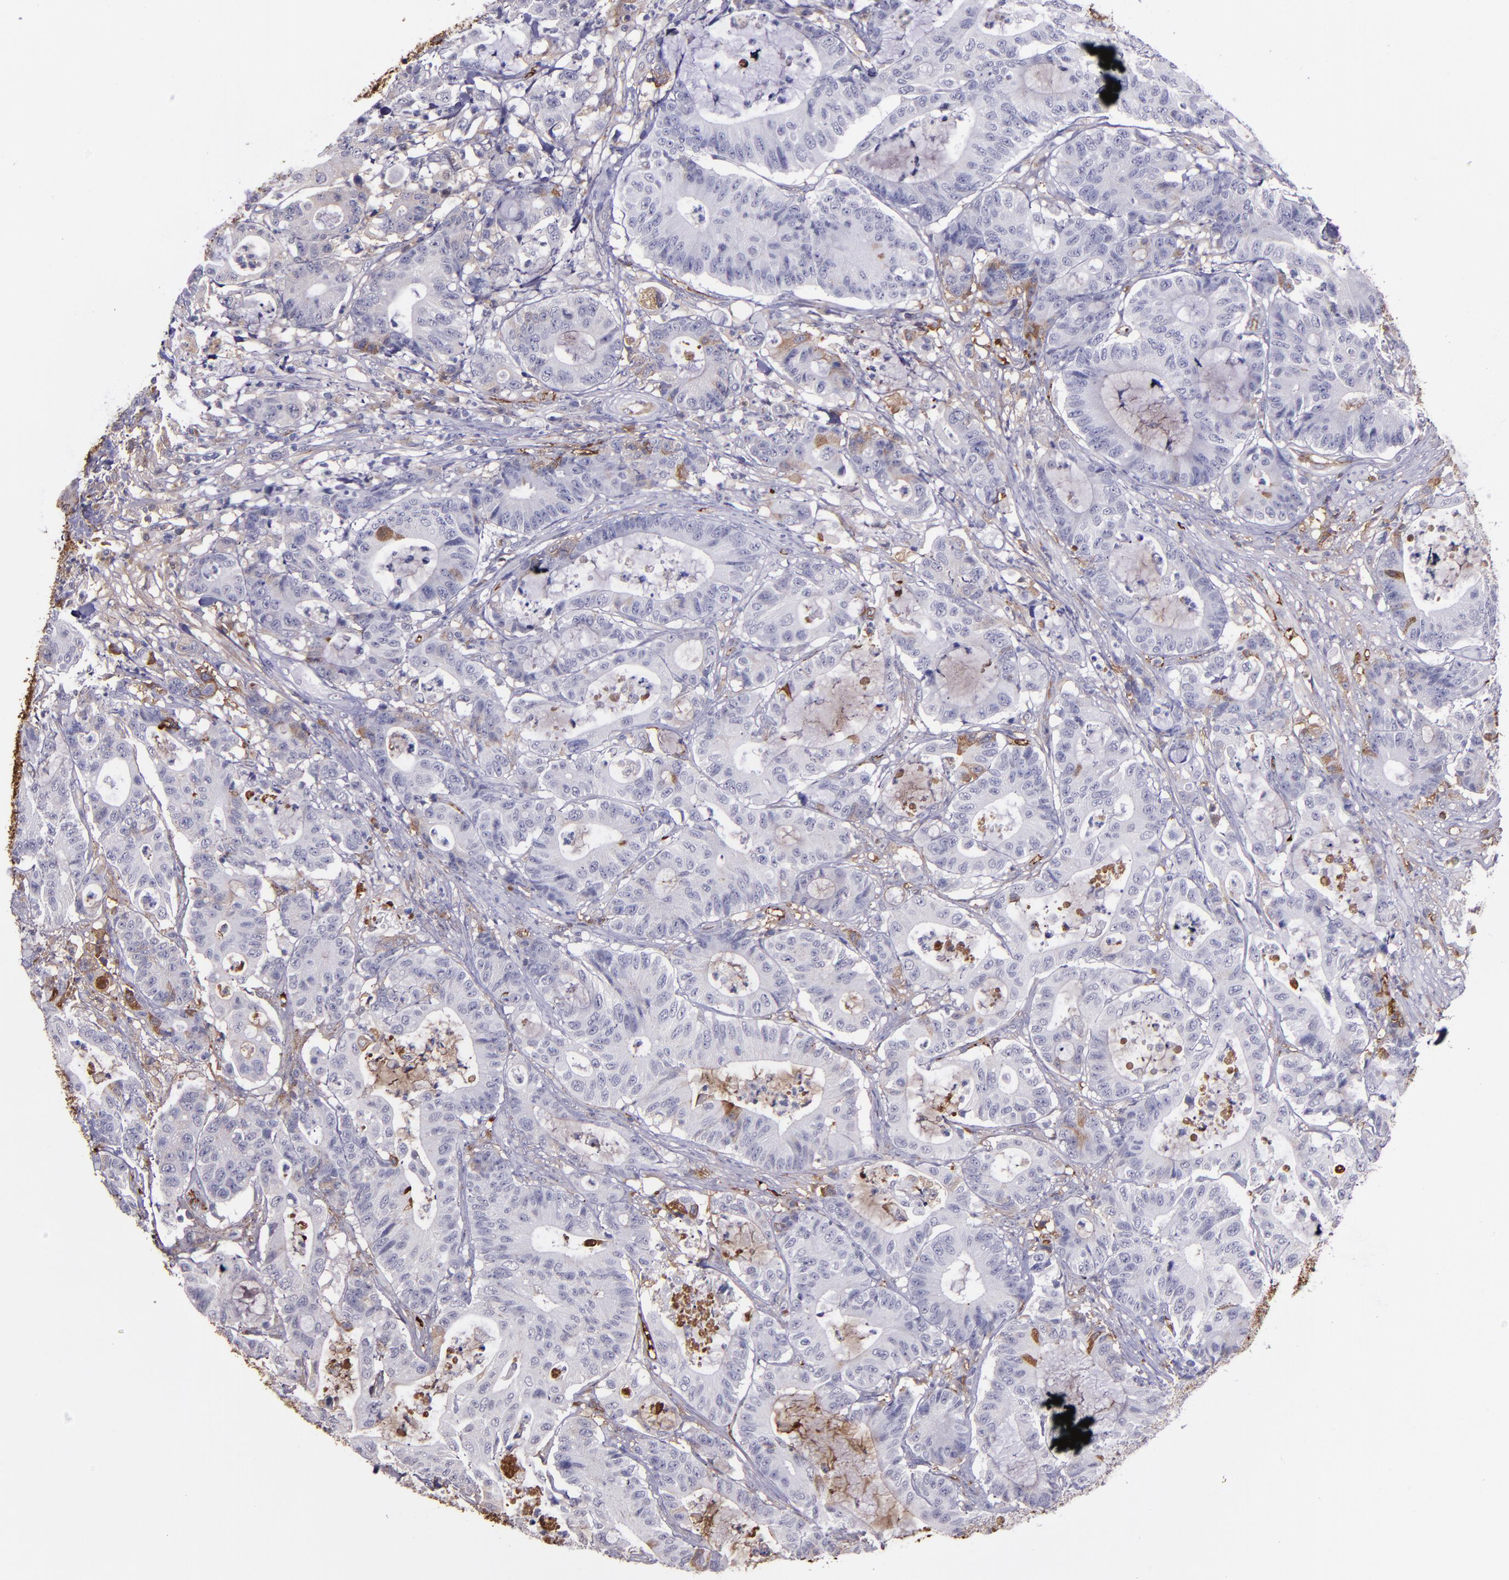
{"staining": {"intensity": "weak", "quantity": "<25%", "location": "cytoplasmic/membranous"}, "tissue": "colorectal cancer", "cell_type": "Tumor cells", "image_type": "cancer", "snomed": [{"axis": "morphology", "description": "Adenocarcinoma, NOS"}, {"axis": "topography", "description": "Colon"}], "caption": "An immunohistochemistry (IHC) photomicrograph of adenocarcinoma (colorectal) is shown. There is no staining in tumor cells of adenocarcinoma (colorectal). Brightfield microscopy of immunohistochemistry stained with DAB (3,3'-diaminobenzidine) (brown) and hematoxylin (blue), captured at high magnification.", "gene": "A2M", "patient": {"sex": "female", "age": 84}}